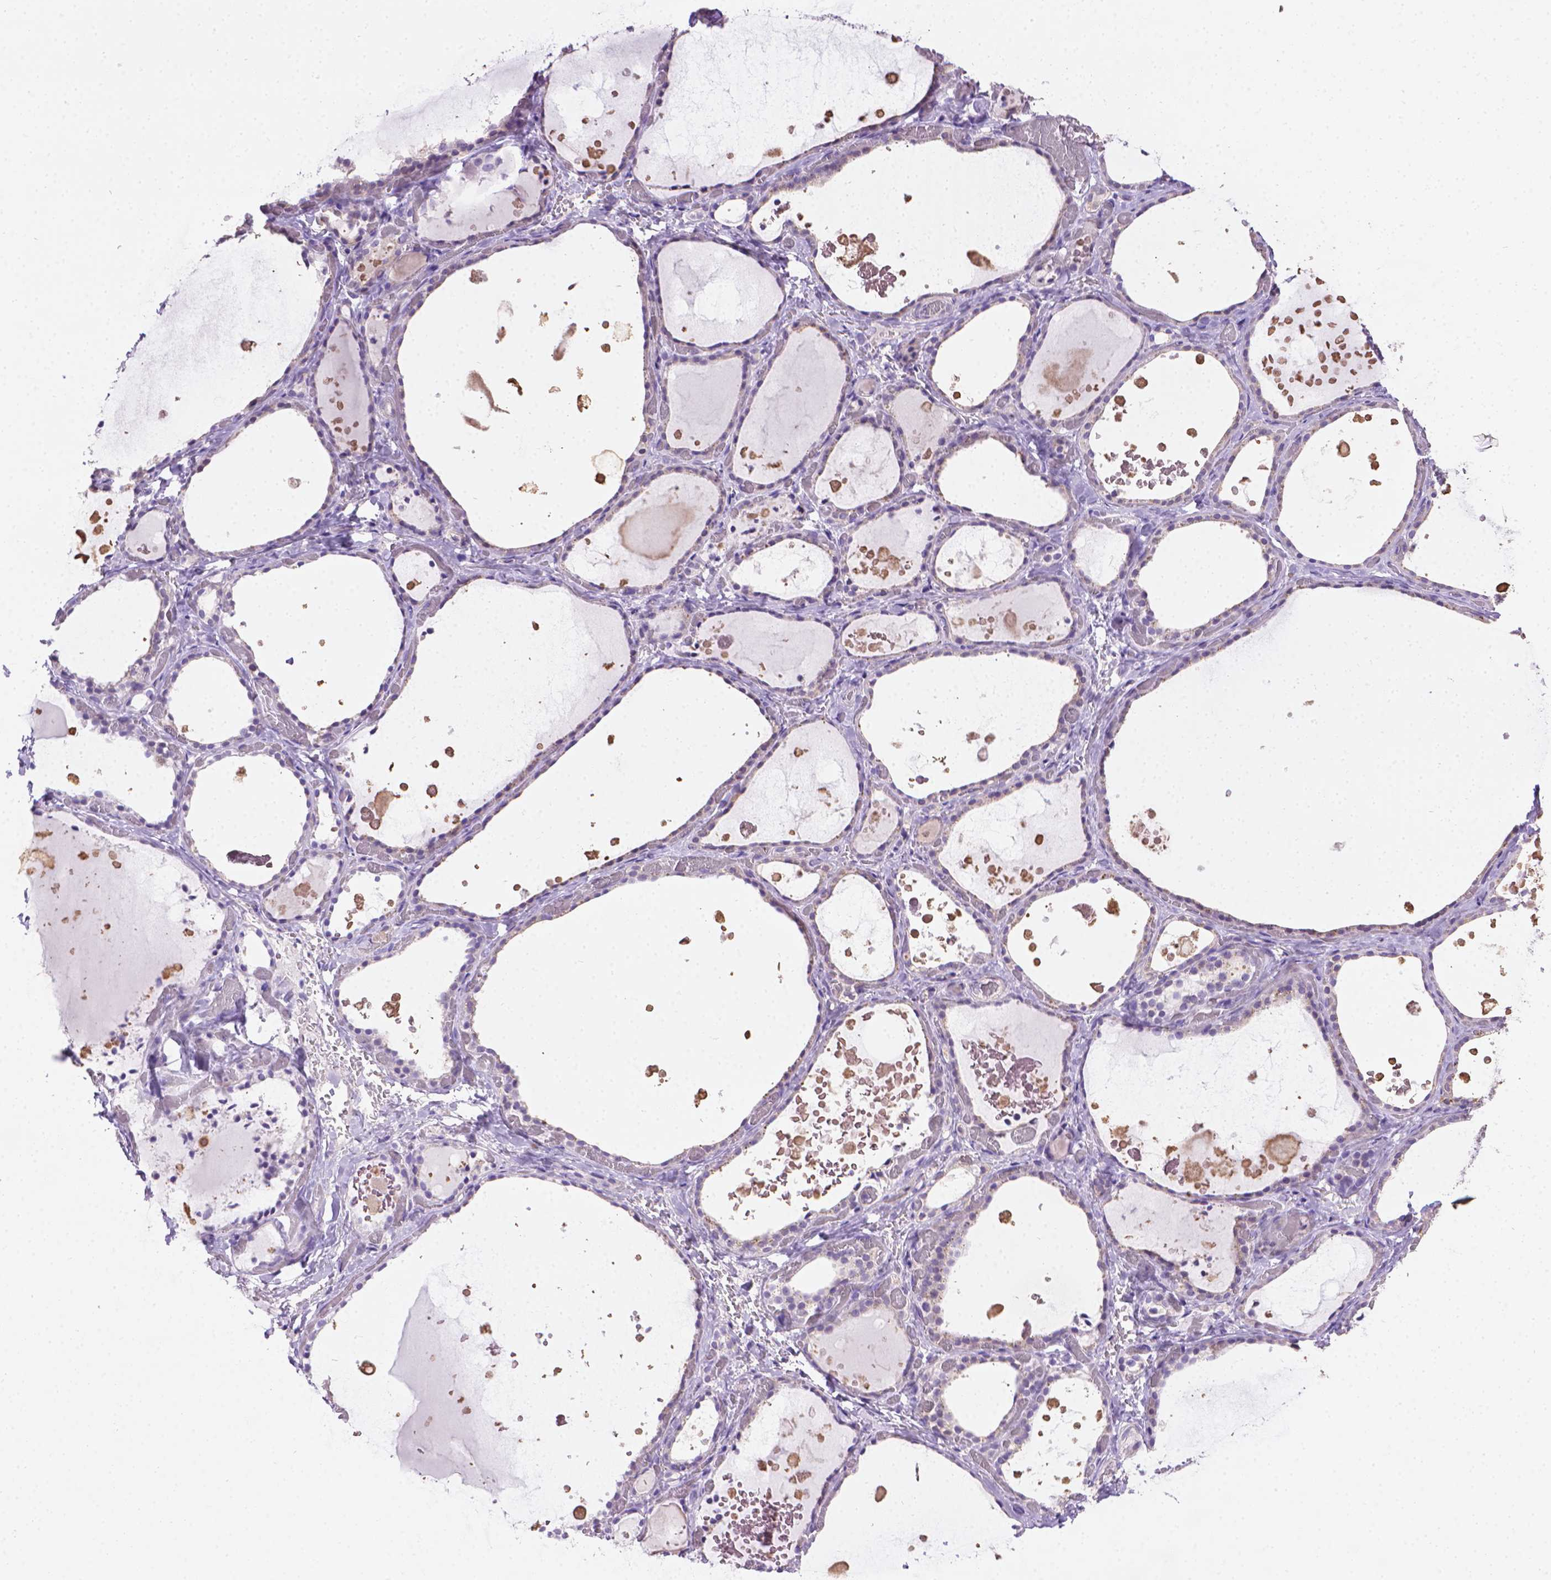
{"staining": {"intensity": "negative", "quantity": "none", "location": "none"}, "tissue": "thyroid gland", "cell_type": "Glandular cells", "image_type": "normal", "snomed": [{"axis": "morphology", "description": "Normal tissue, NOS"}, {"axis": "topography", "description": "Thyroid gland"}], "caption": "Immunohistochemistry photomicrograph of unremarkable thyroid gland: human thyroid gland stained with DAB (3,3'-diaminobenzidine) exhibits no significant protein expression in glandular cells.", "gene": "PNMA2", "patient": {"sex": "female", "age": 56}}